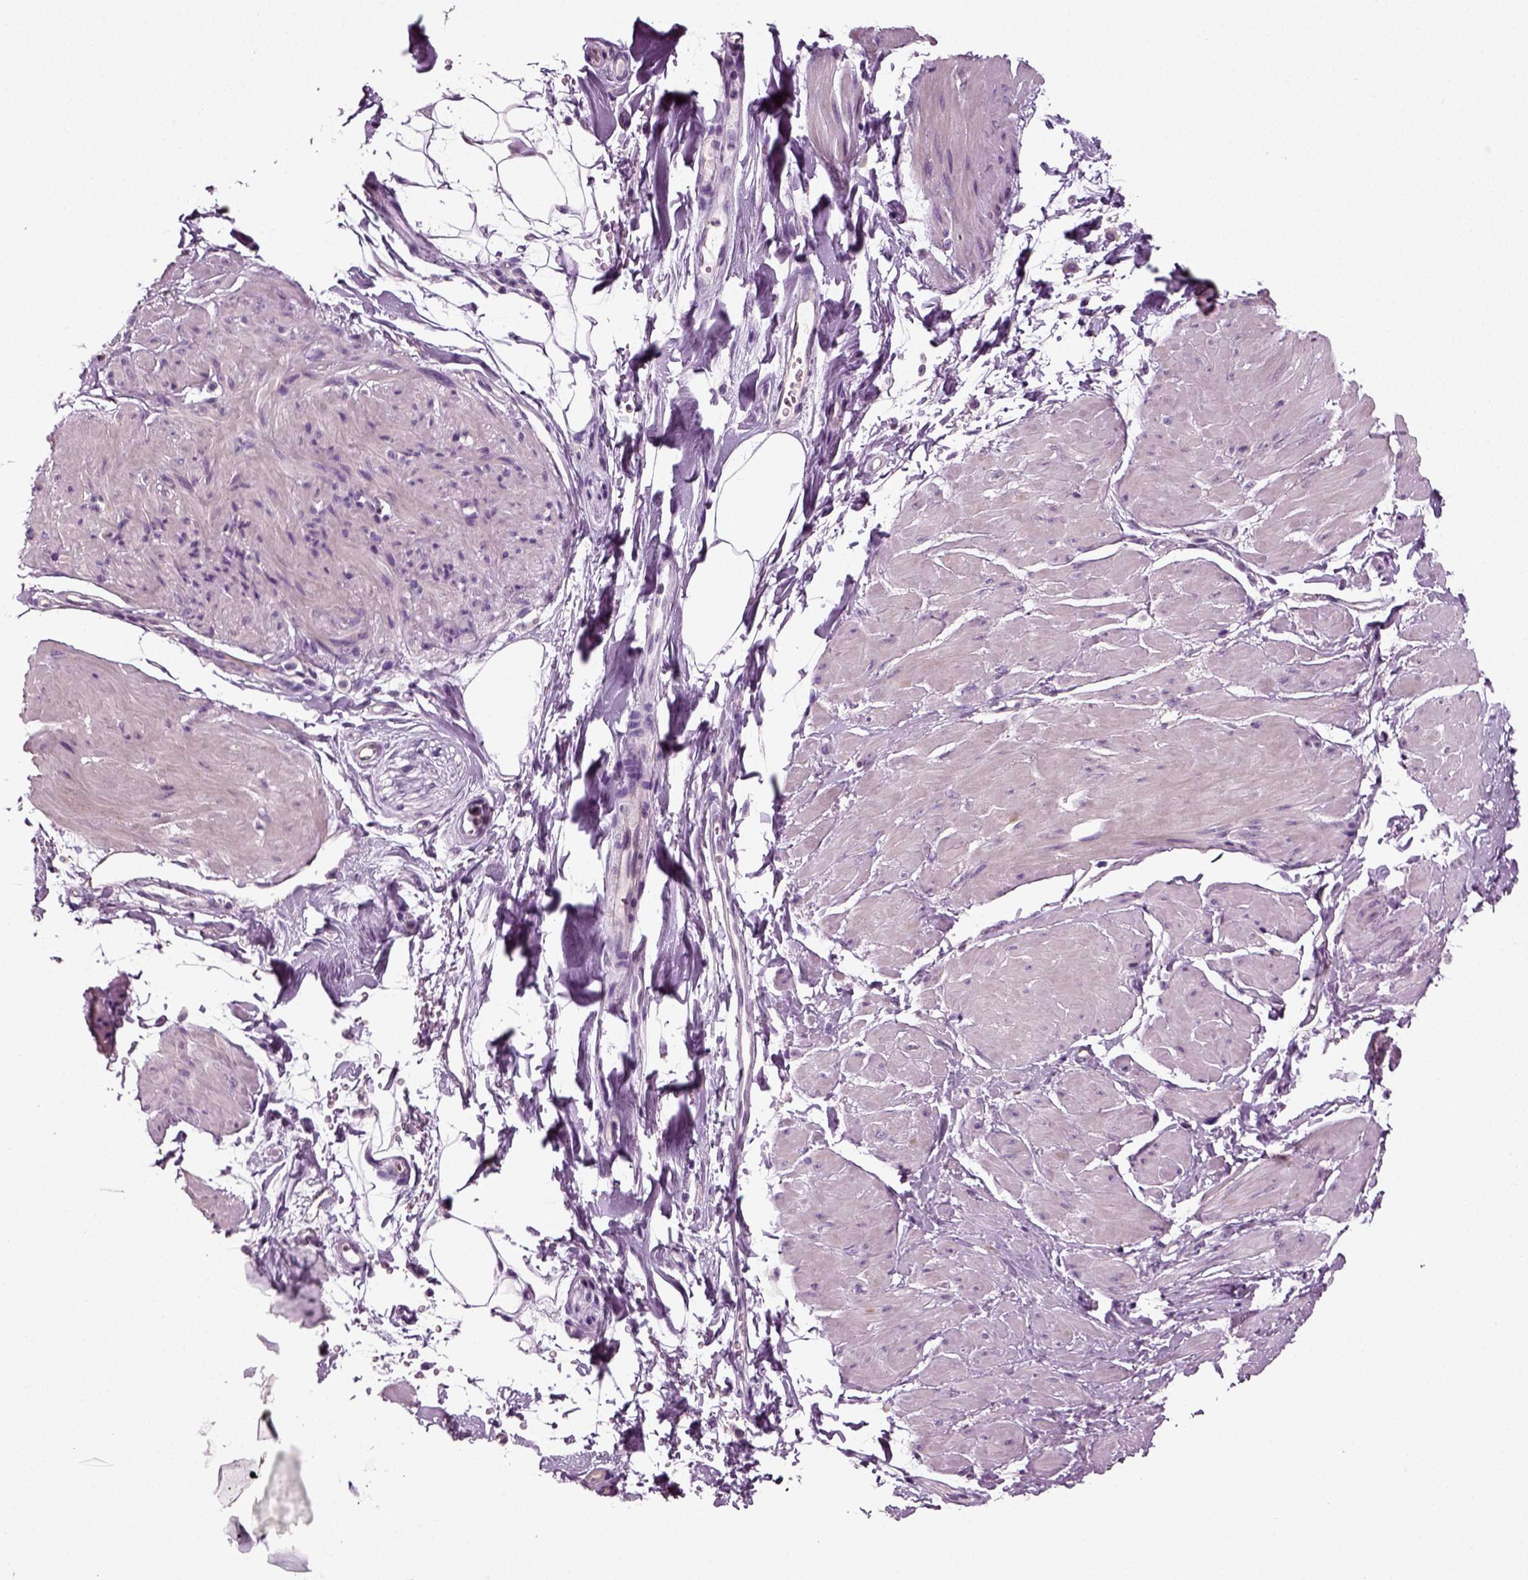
{"staining": {"intensity": "negative", "quantity": "none", "location": "none"}, "tissue": "smooth muscle", "cell_type": "Smooth muscle cells", "image_type": "normal", "snomed": [{"axis": "morphology", "description": "Normal tissue, NOS"}, {"axis": "topography", "description": "Adipose tissue"}, {"axis": "topography", "description": "Smooth muscle"}, {"axis": "topography", "description": "Peripheral nerve tissue"}], "caption": "High magnification brightfield microscopy of benign smooth muscle stained with DAB (3,3'-diaminobenzidine) (brown) and counterstained with hematoxylin (blue): smooth muscle cells show no significant expression.", "gene": "DEFB118", "patient": {"sex": "male", "age": 83}}